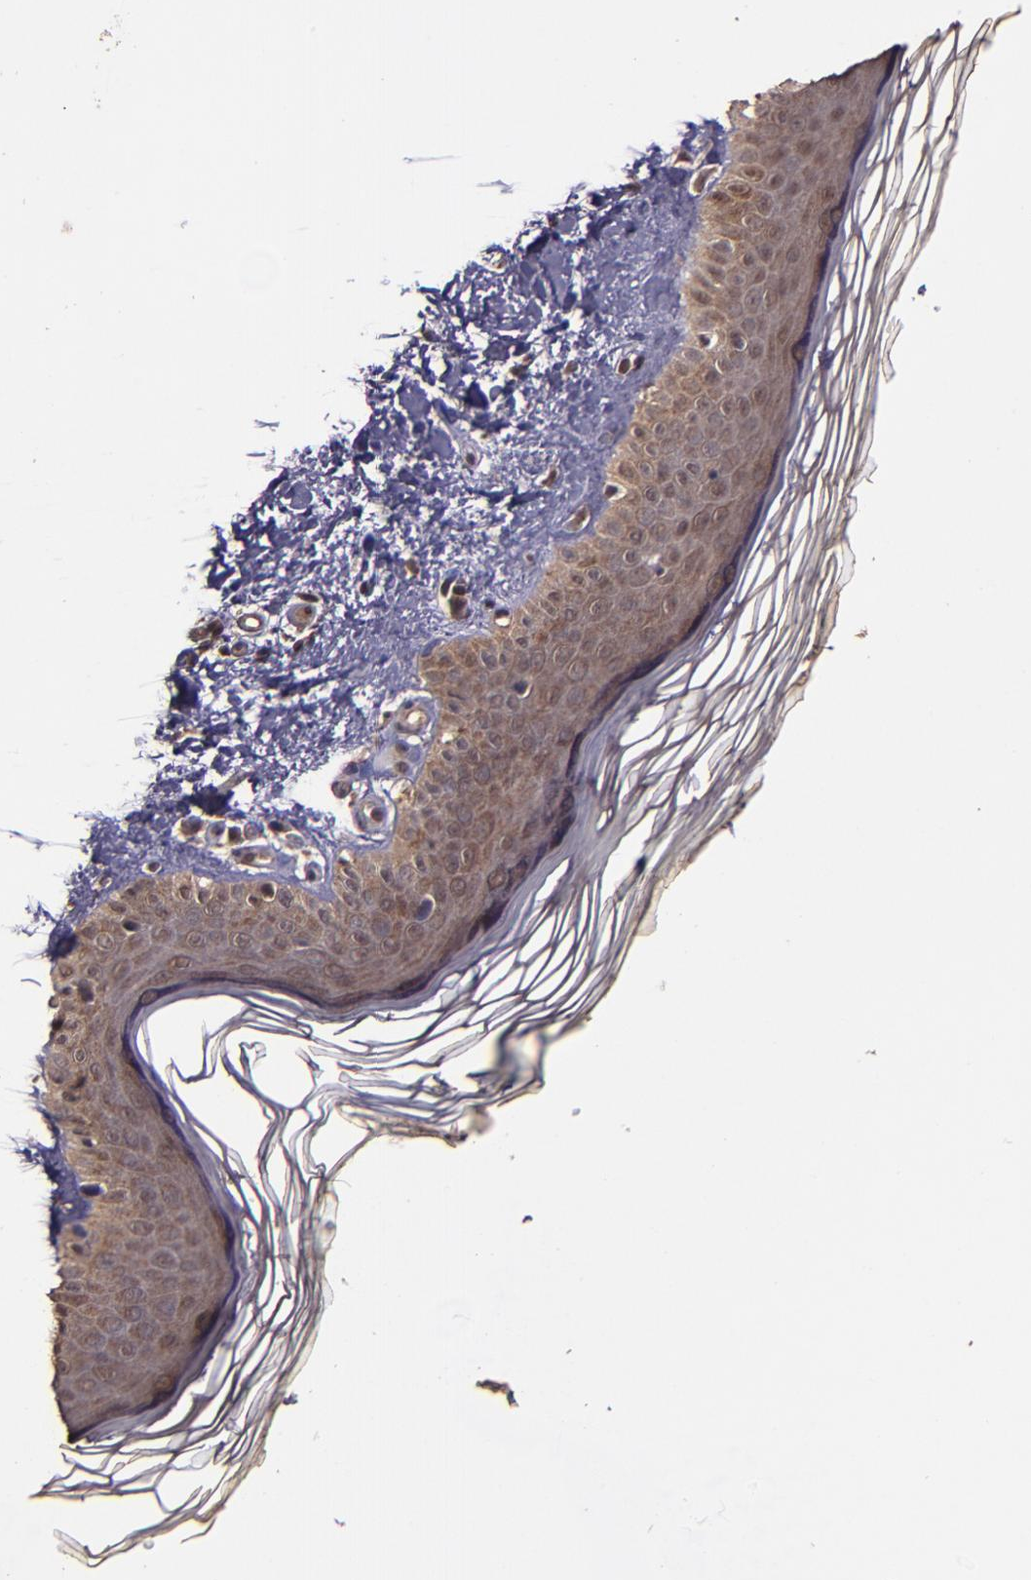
{"staining": {"intensity": "moderate", "quantity": ">75%", "location": "cytoplasmic/membranous"}, "tissue": "skin", "cell_type": "Fibroblasts", "image_type": "normal", "snomed": [{"axis": "morphology", "description": "Normal tissue, NOS"}, {"axis": "topography", "description": "Skin"}], "caption": "High-magnification brightfield microscopy of normal skin stained with DAB (brown) and counterstained with hematoxylin (blue). fibroblasts exhibit moderate cytoplasmic/membranous expression is appreciated in about>75% of cells. (Stains: DAB (3,3'-diaminobenzidine) in brown, nuclei in blue, Microscopy: brightfield microscopy at high magnification).", "gene": "USP51", "patient": {"sex": "female", "age": 19}}